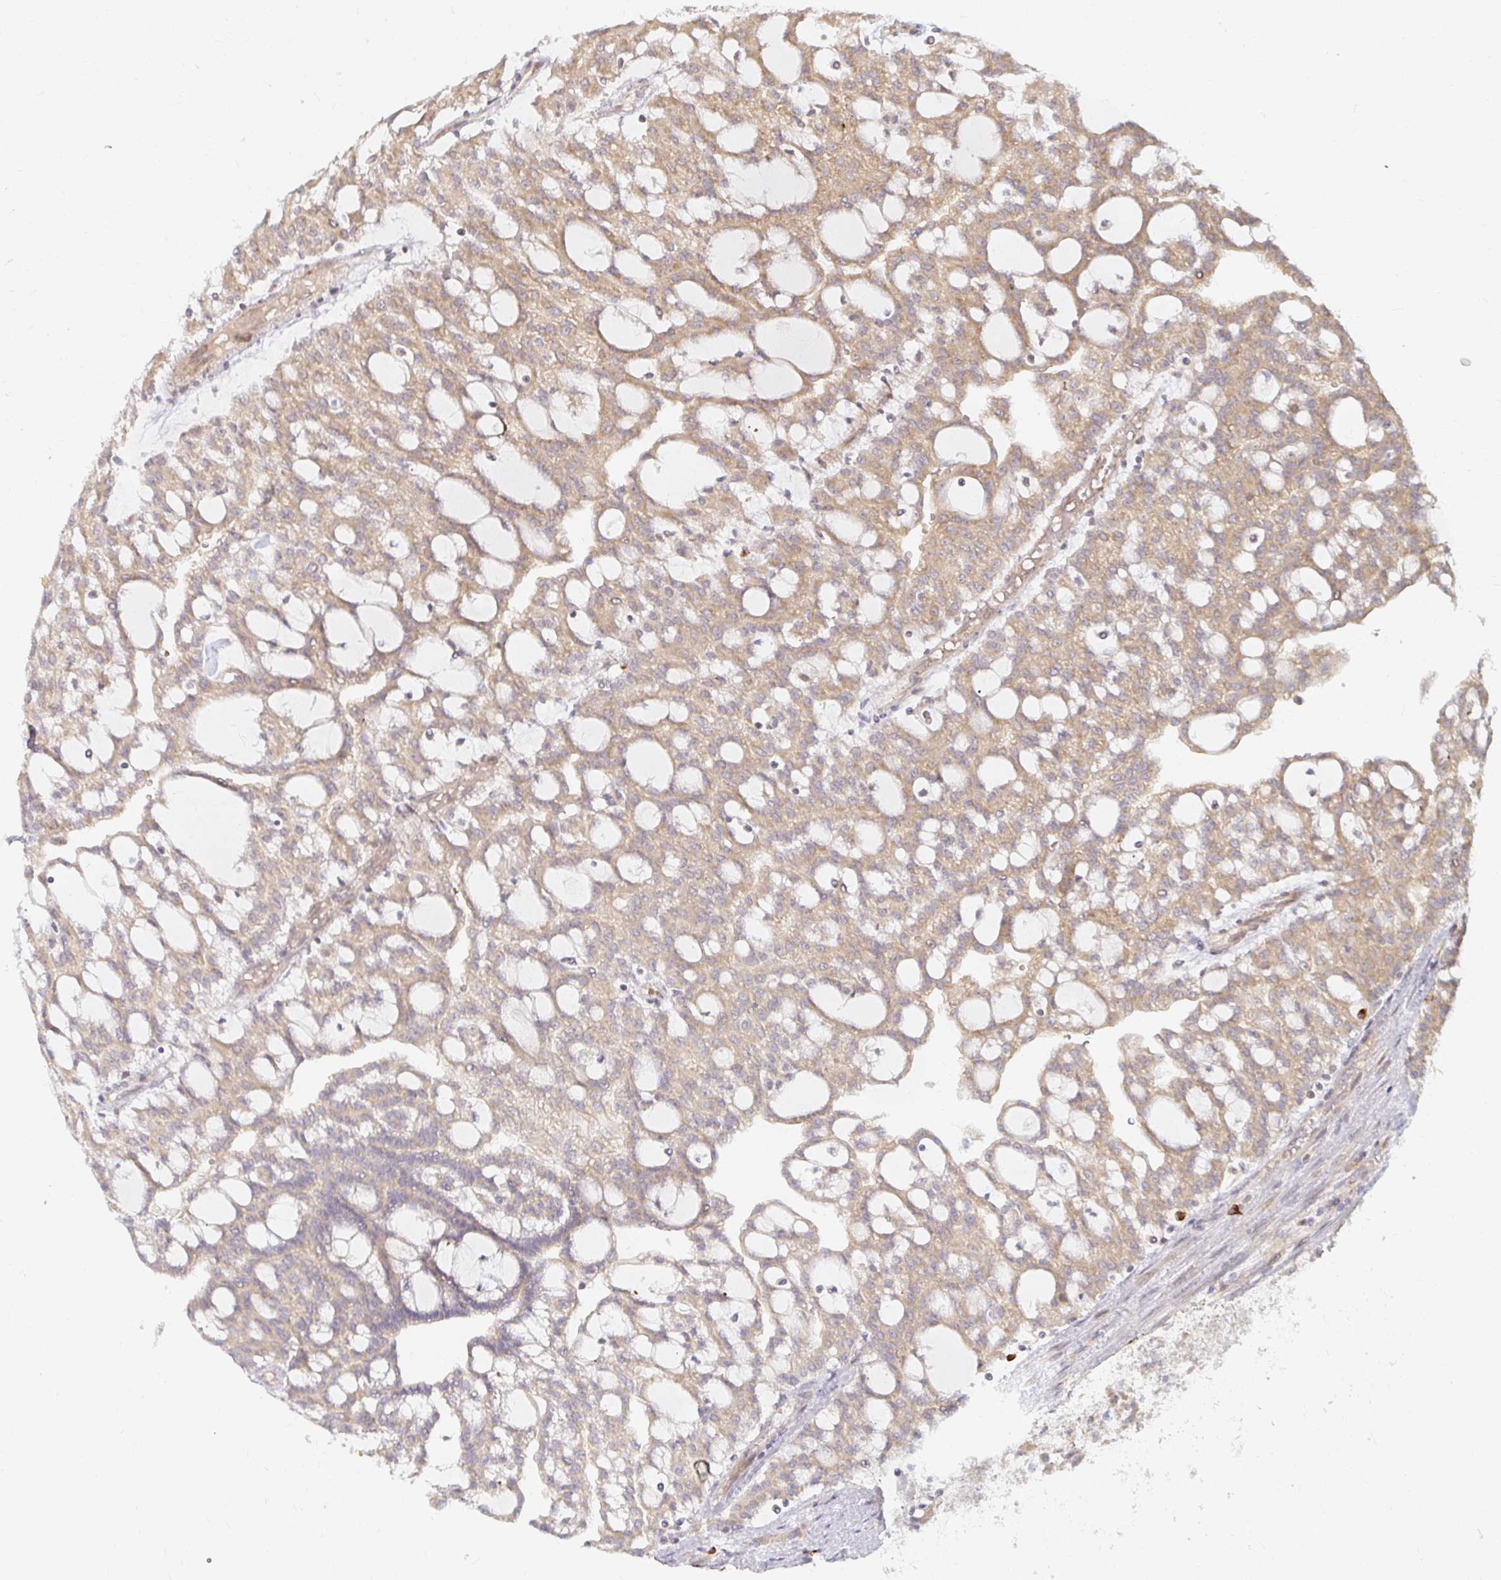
{"staining": {"intensity": "moderate", "quantity": ">75%", "location": "cytoplasmic/membranous"}, "tissue": "renal cancer", "cell_type": "Tumor cells", "image_type": "cancer", "snomed": [{"axis": "morphology", "description": "Adenocarcinoma, NOS"}, {"axis": "topography", "description": "Kidney"}], "caption": "Renal cancer (adenocarcinoma) was stained to show a protein in brown. There is medium levels of moderate cytoplasmic/membranous staining in about >75% of tumor cells.", "gene": "CAST", "patient": {"sex": "male", "age": 63}}